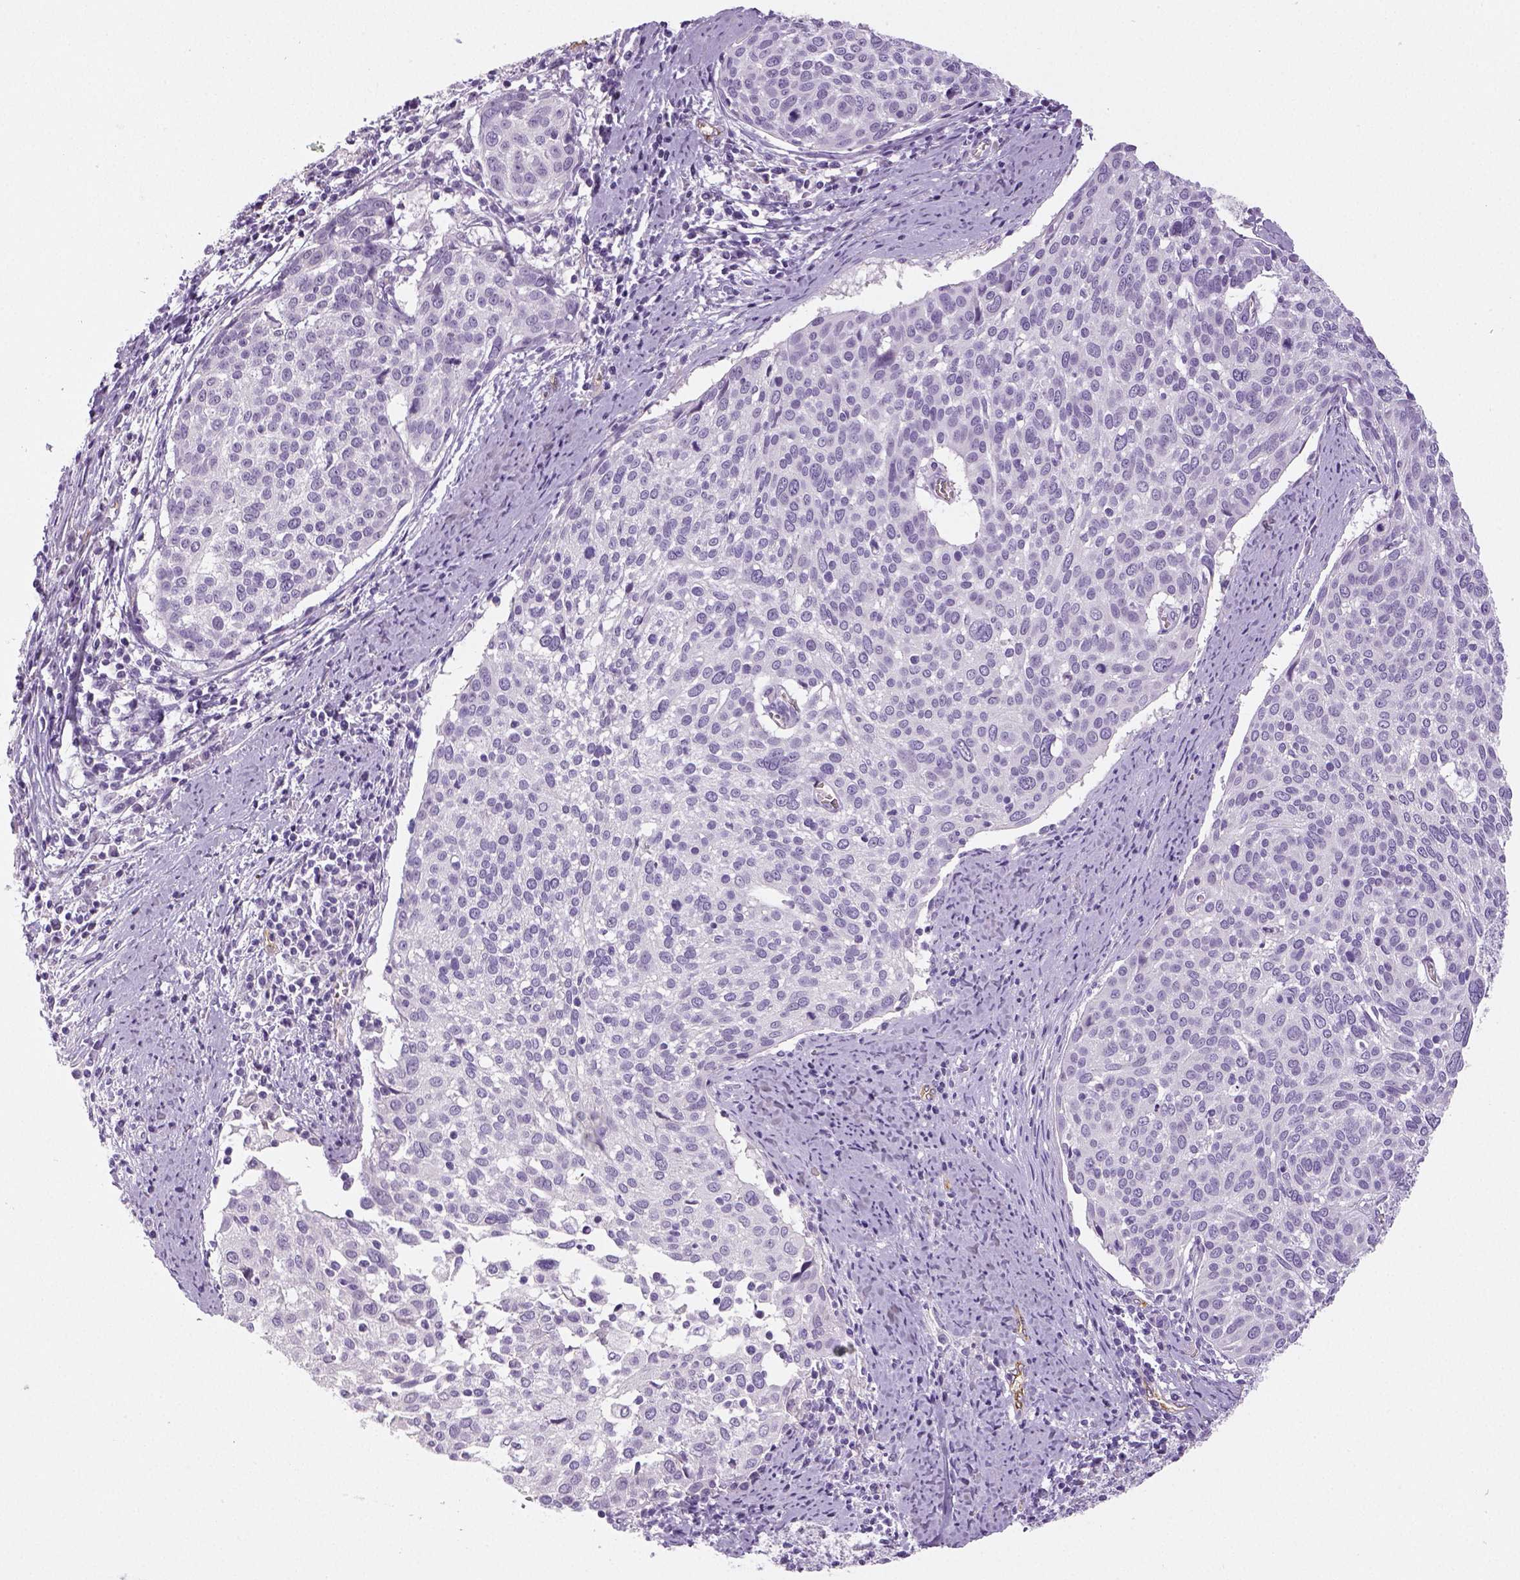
{"staining": {"intensity": "negative", "quantity": "none", "location": "none"}, "tissue": "cervical cancer", "cell_type": "Tumor cells", "image_type": "cancer", "snomed": [{"axis": "morphology", "description": "Squamous cell carcinoma, NOS"}, {"axis": "topography", "description": "Cervix"}], "caption": "Immunohistochemical staining of cervical cancer demonstrates no significant staining in tumor cells.", "gene": "TSPAN7", "patient": {"sex": "female", "age": 39}}